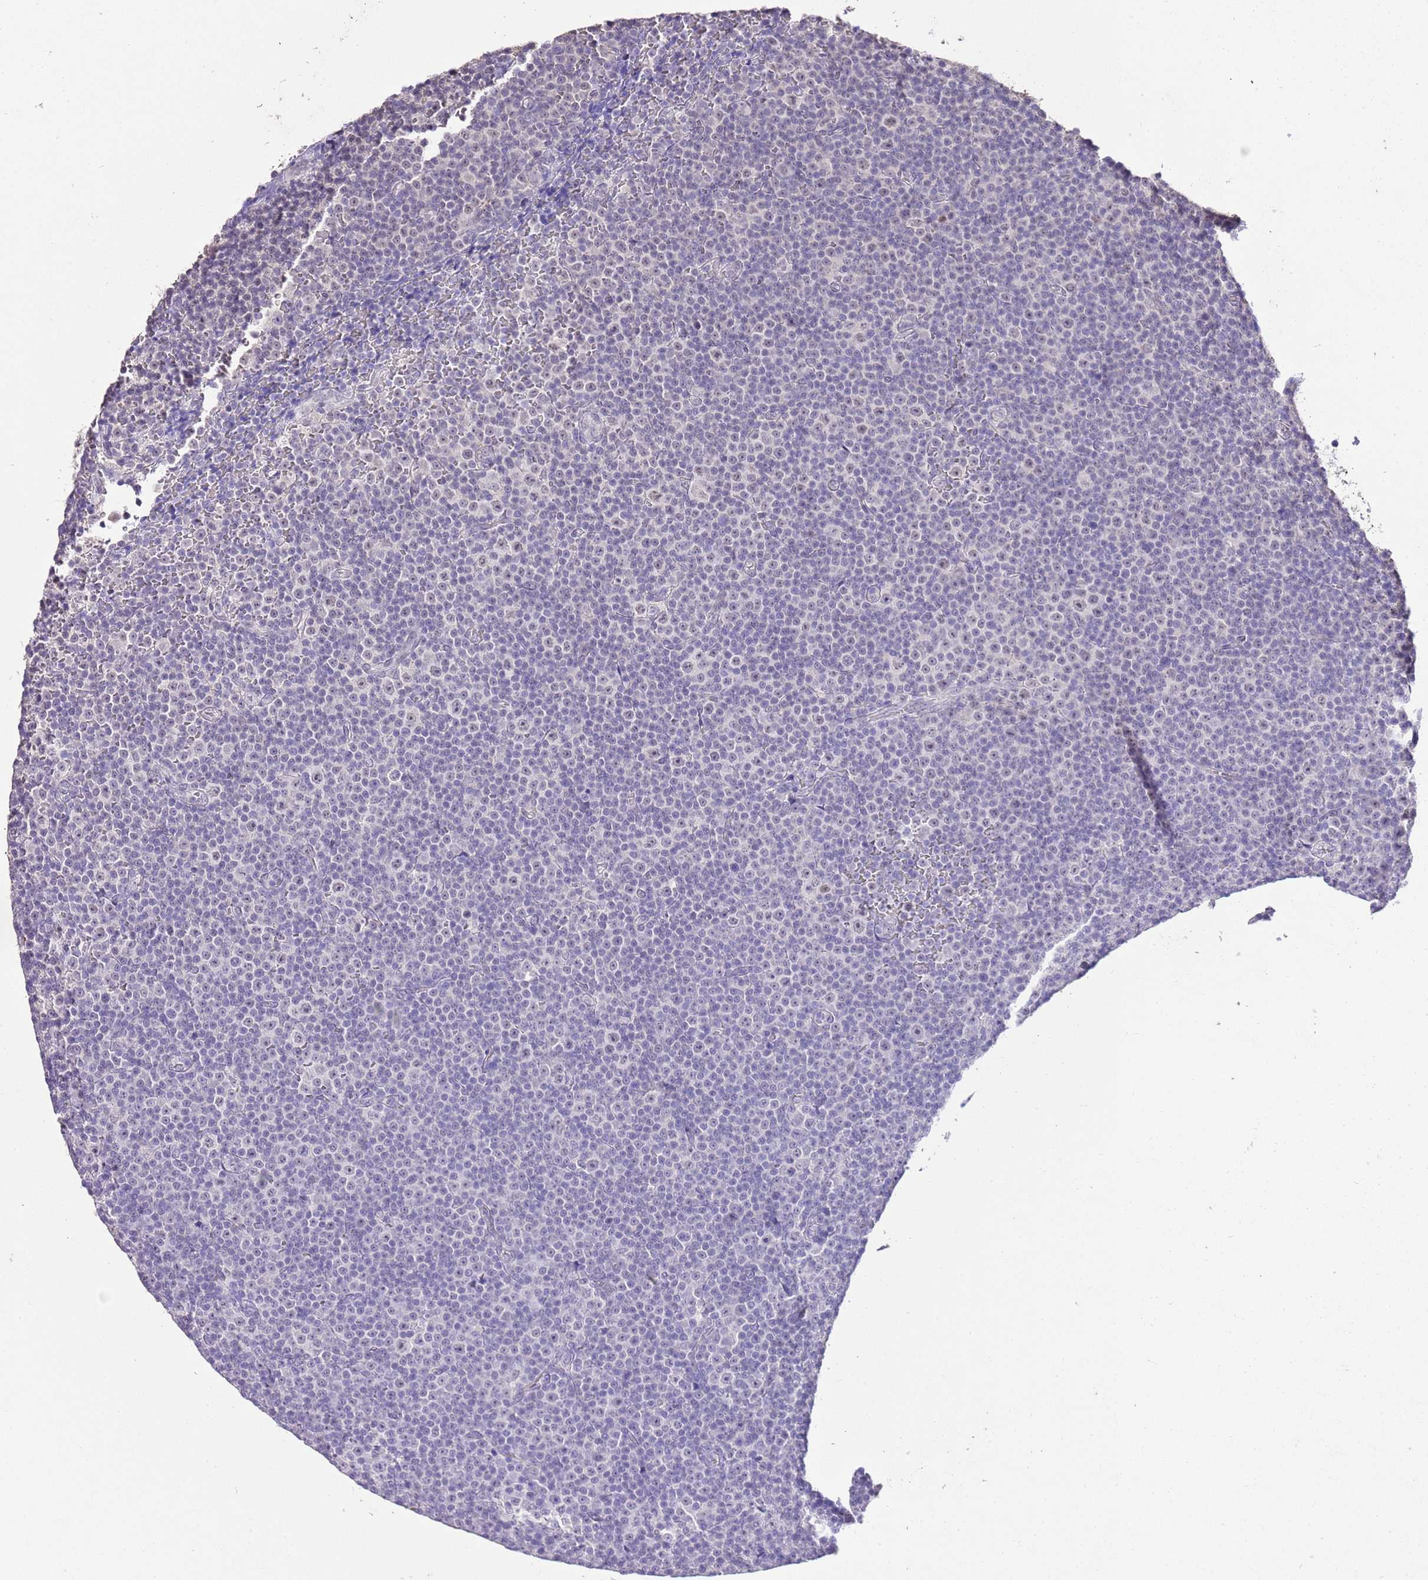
{"staining": {"intensity": "weak", "quantity": "25%-75%", "location": "nuclear"}, "tissue": "lymphoma", "cell_type": "Tumor cells", "image_type": "cancer", "snomed": [{"axis": "morphology", "description": "Malignant lymphoma, non-Hodgkin's type, Low grade"}, {"axis": "topography", "description": "Lymph node"}], "caption": "DAB (3,3'-diaminobenzidine) immunohistochemical staining of human lymphoma shows weak nuclear protein staining in approximately 25%-75% of tumor cells. Using DAB (brown) and hematoxylin (blue) stains, captured at high magnification using brightfield microscopy.", "gene": "IZUMO4", "patient": {"sex": "female", "age": 67}}